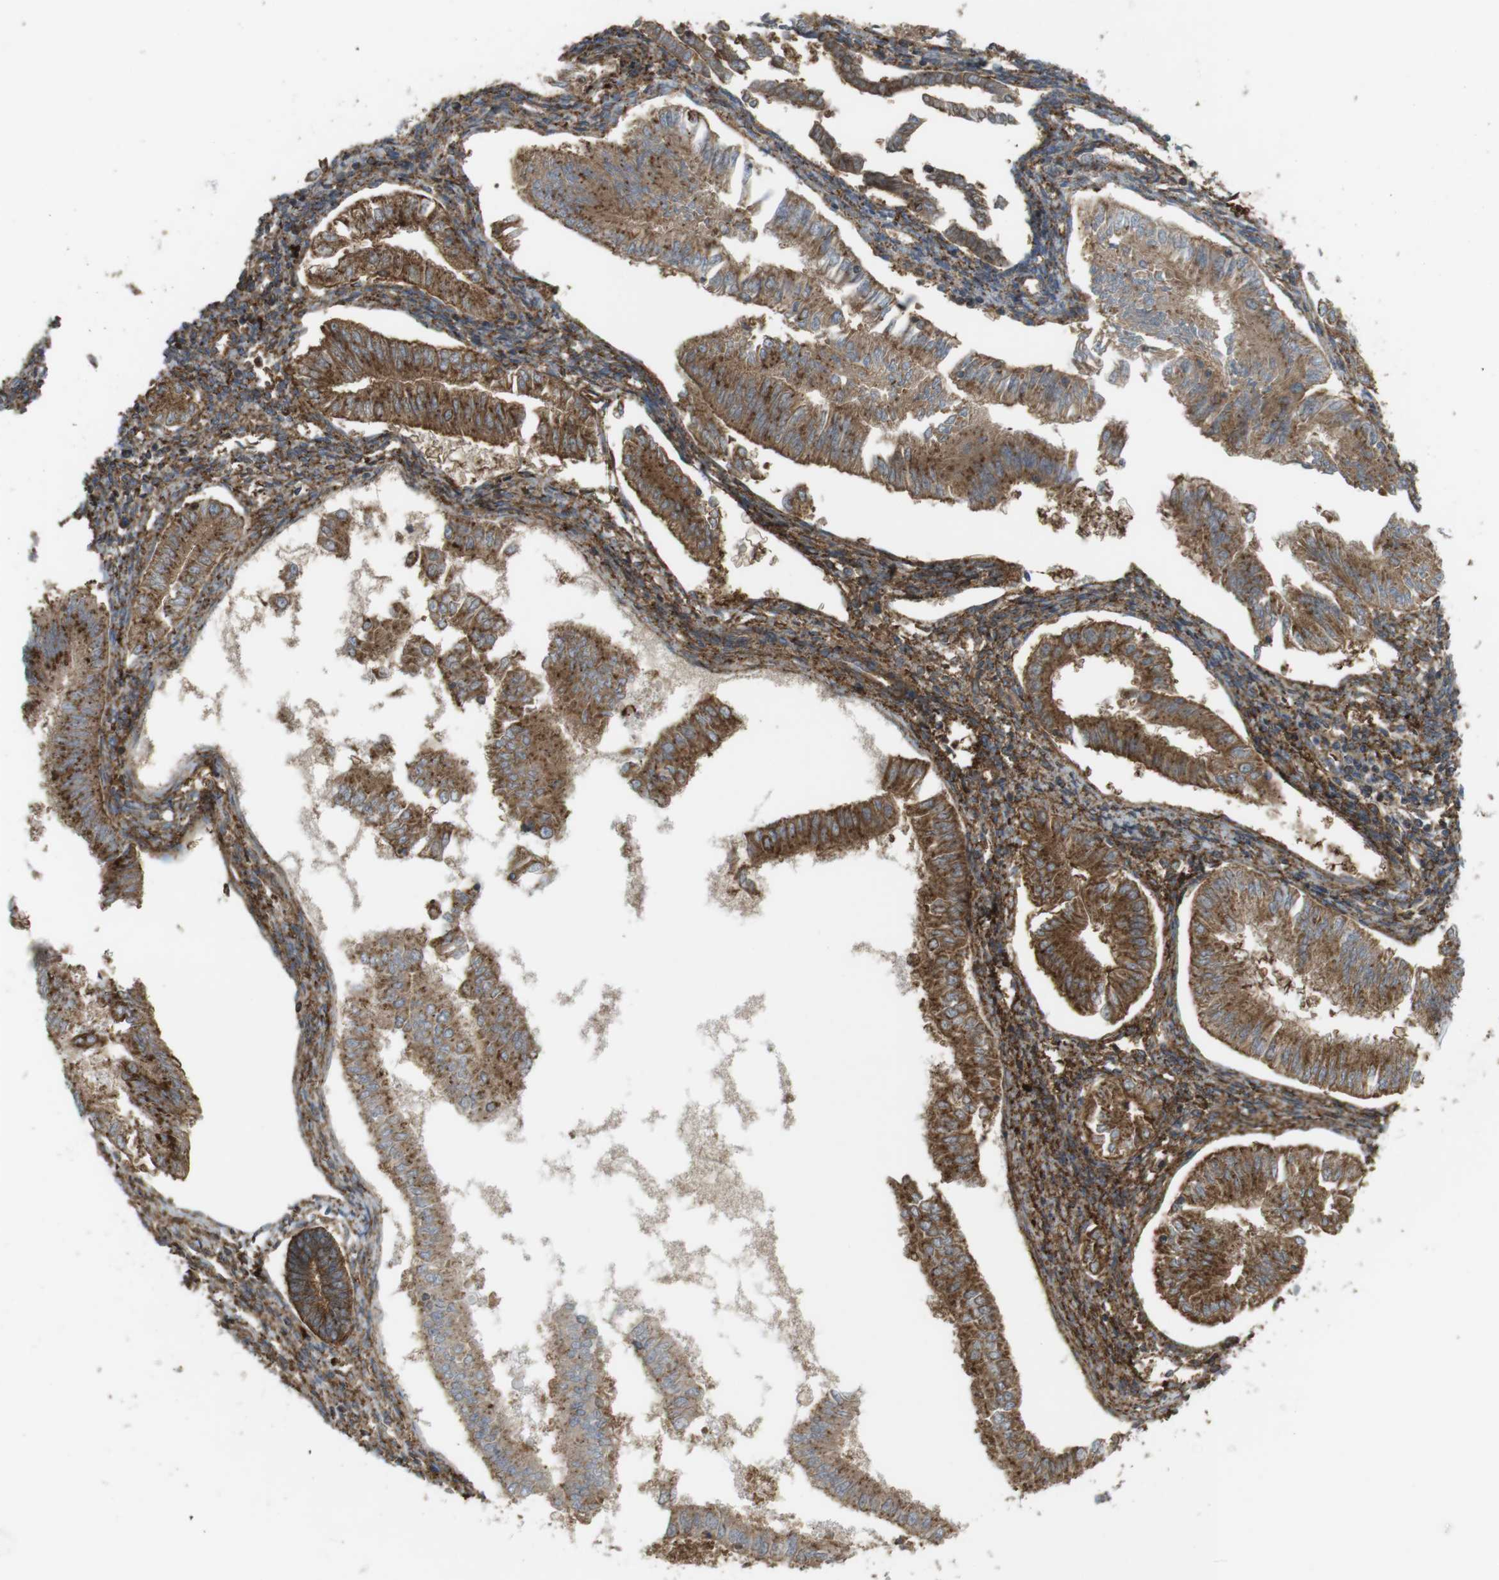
{"staining": {"intensity": "moderate", "quantity": ">75%", "location": "cytoplasmic/membranous"}, "tissue": "endometrial cancer", "cell_type": "Tumor cells", "image_type": "cancer", "snomed": [{"axis": "morphology", "description": "Adenocarcinoma, NOS"}, {"axis": "topography", "description": "Endometrium"}], "caption": "Endometrial cancer stained with a brown dye displays moderate cytoplasmic/membranous positive expression in about >75% of tumor cells.", "gene": "DDAH2", "patient": {"sex": "female", "age": 53}}